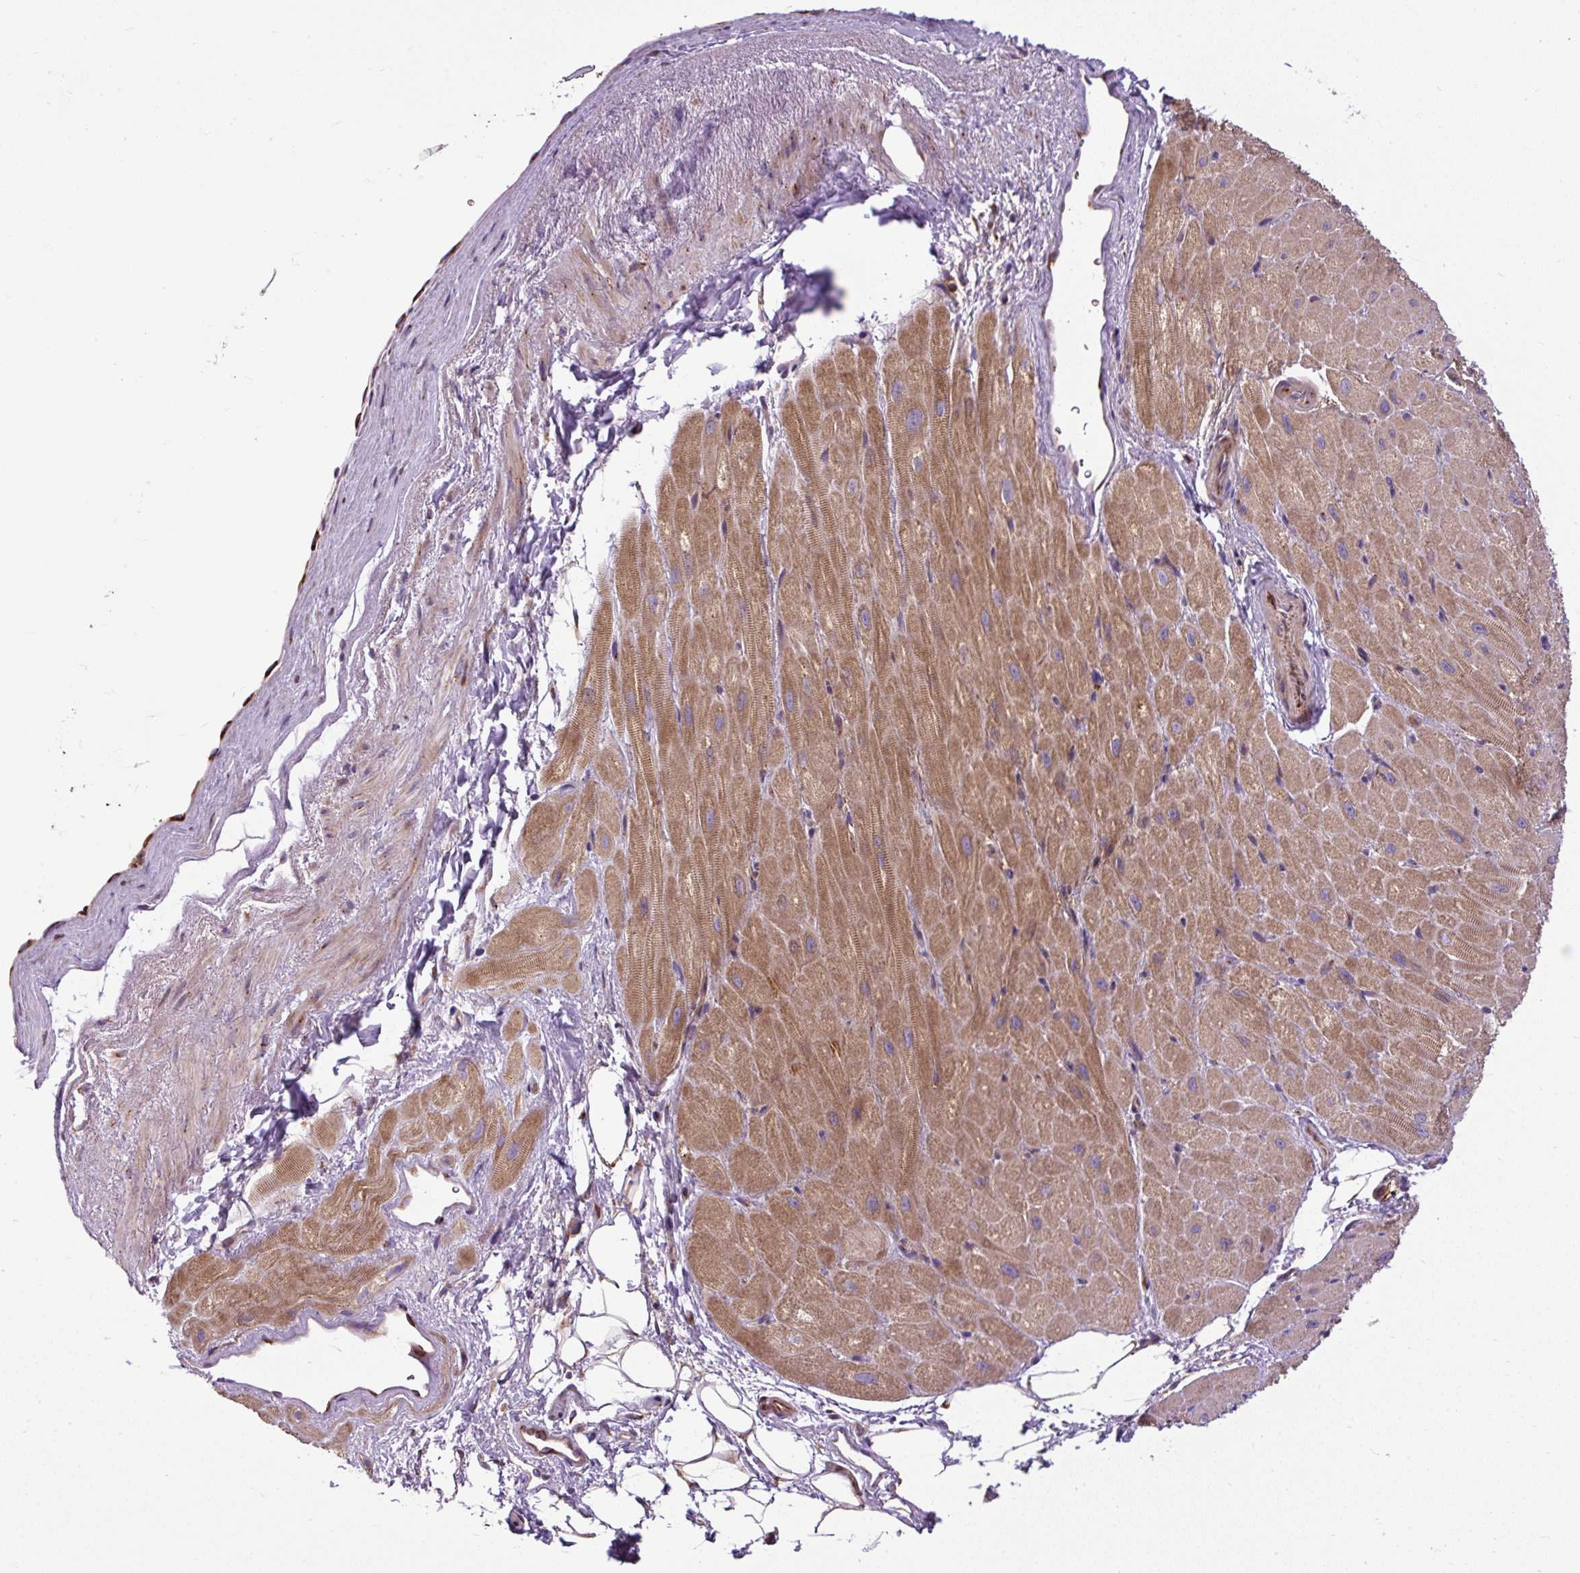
{"staining": {"intensity": "strong", "quantity": ">75%", "location": "cytoplasmic/membranous"}, "tissue": "heart muscle", "cell_type": "Cardiomyocytes", "image_type": "normal", "snomed": [{"axis": "morphology", "description": "Normal tissue, NOS"}, {"axis": "topography", "description": "Heart"}], "caption": "High-power microscopy captured an IHC histopathology image of normal heart muscle, revealing strong cytoplasmic/membranous expression in approximately >75% of cardiomyocytes.", "gene": "MSMP", "patient": {"sex": "male", "age": 62}}